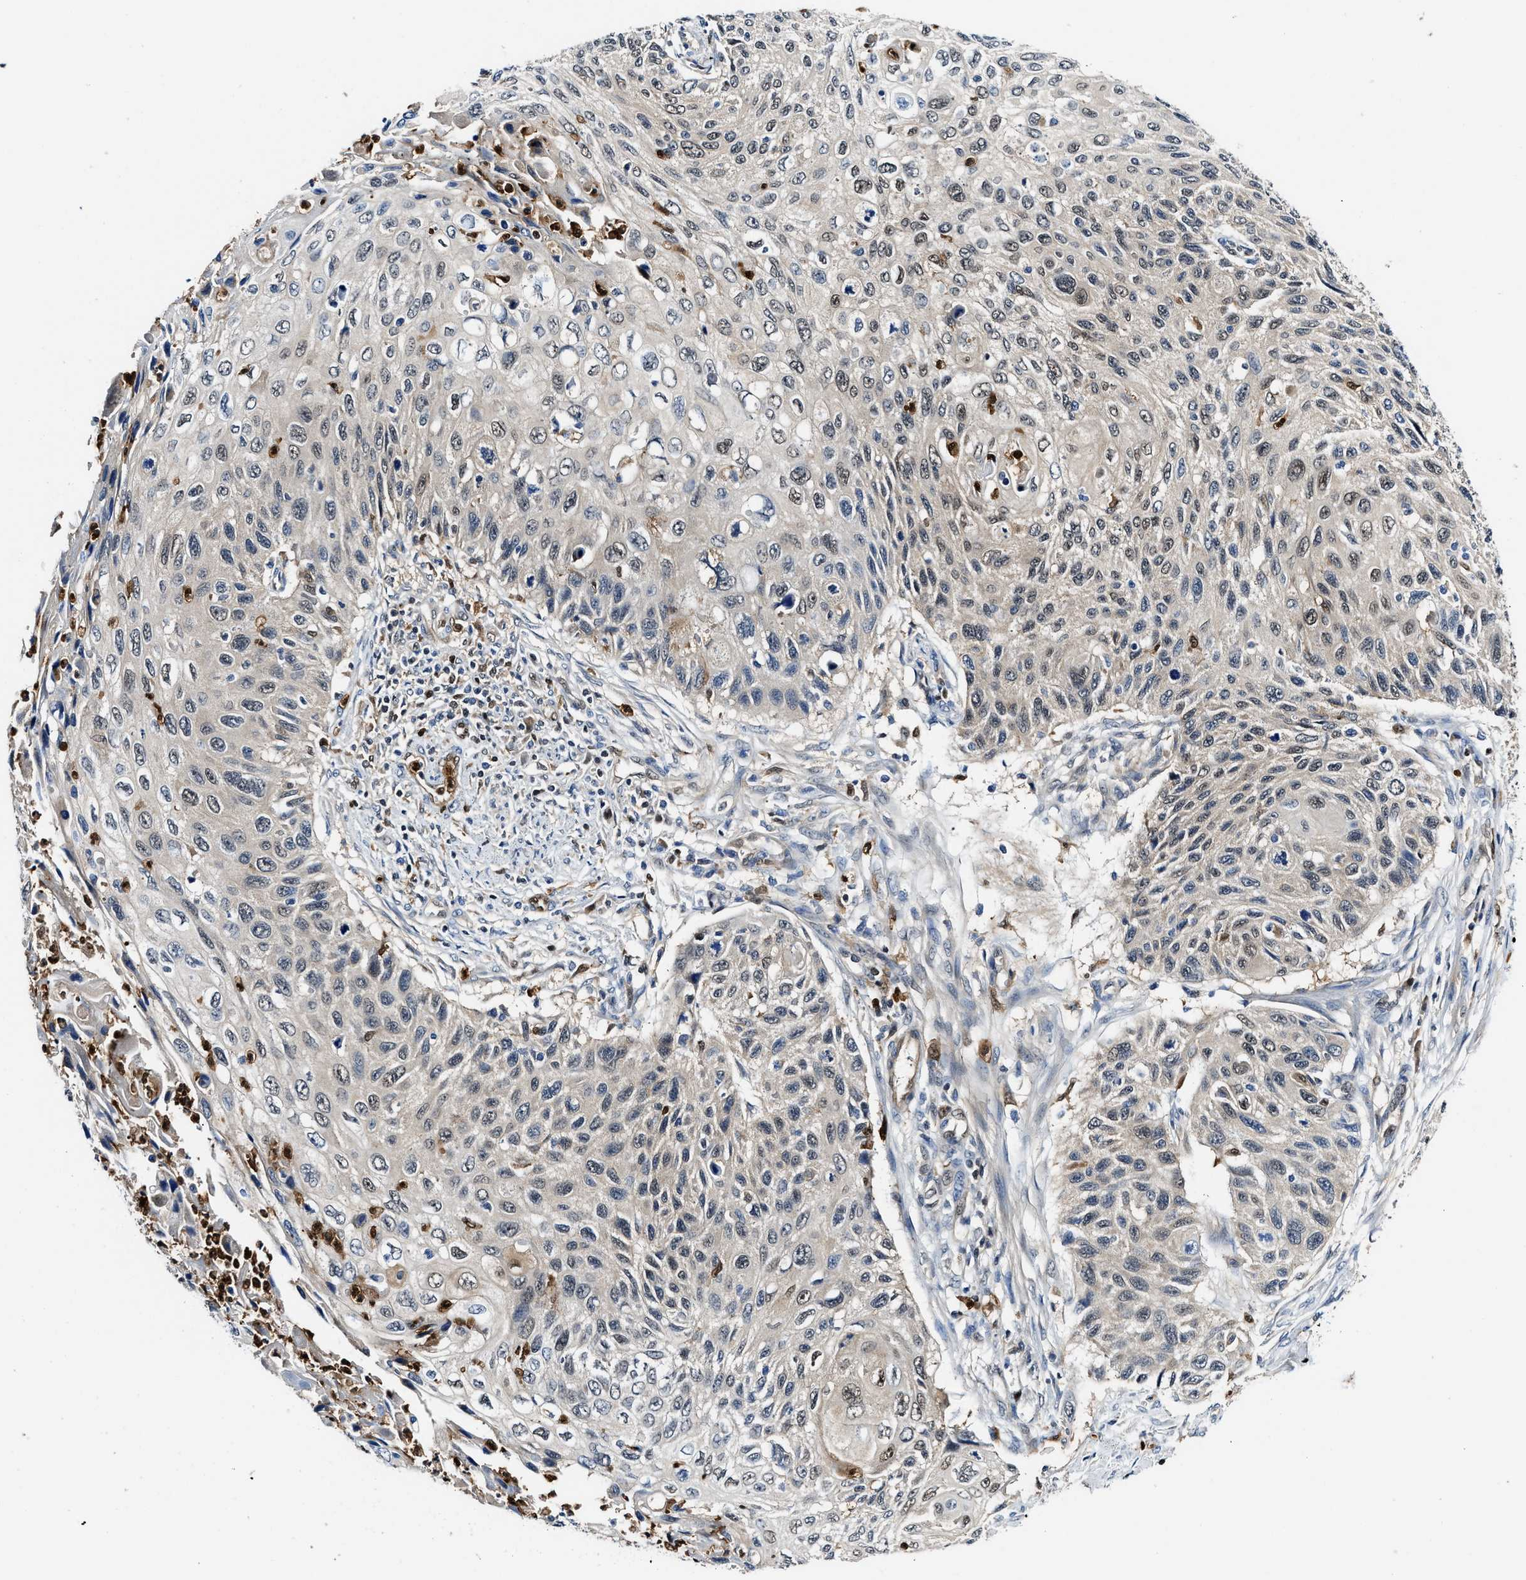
{"staining": {"intensity": "moderate", "quantity": "<25%", "location": "nuclear"}, "tissue": "cervical cancer", "cell_type": "Tumor cells", "image_type": "cancer", "snomed": [{"axis": "morphology", "description": "Squamous cell carcinoma, NOS"}, {"axis": "topography", "description": "Cervix"}], "caption": "There is low levels of moderate nuclear staining in tumor cells of squamous cell carcinoma (cervical), as demonstrated by immunohistochemical staining (brown color).", "gene": "LTA4H", "patient": {"sex": "female", "age": 70}}